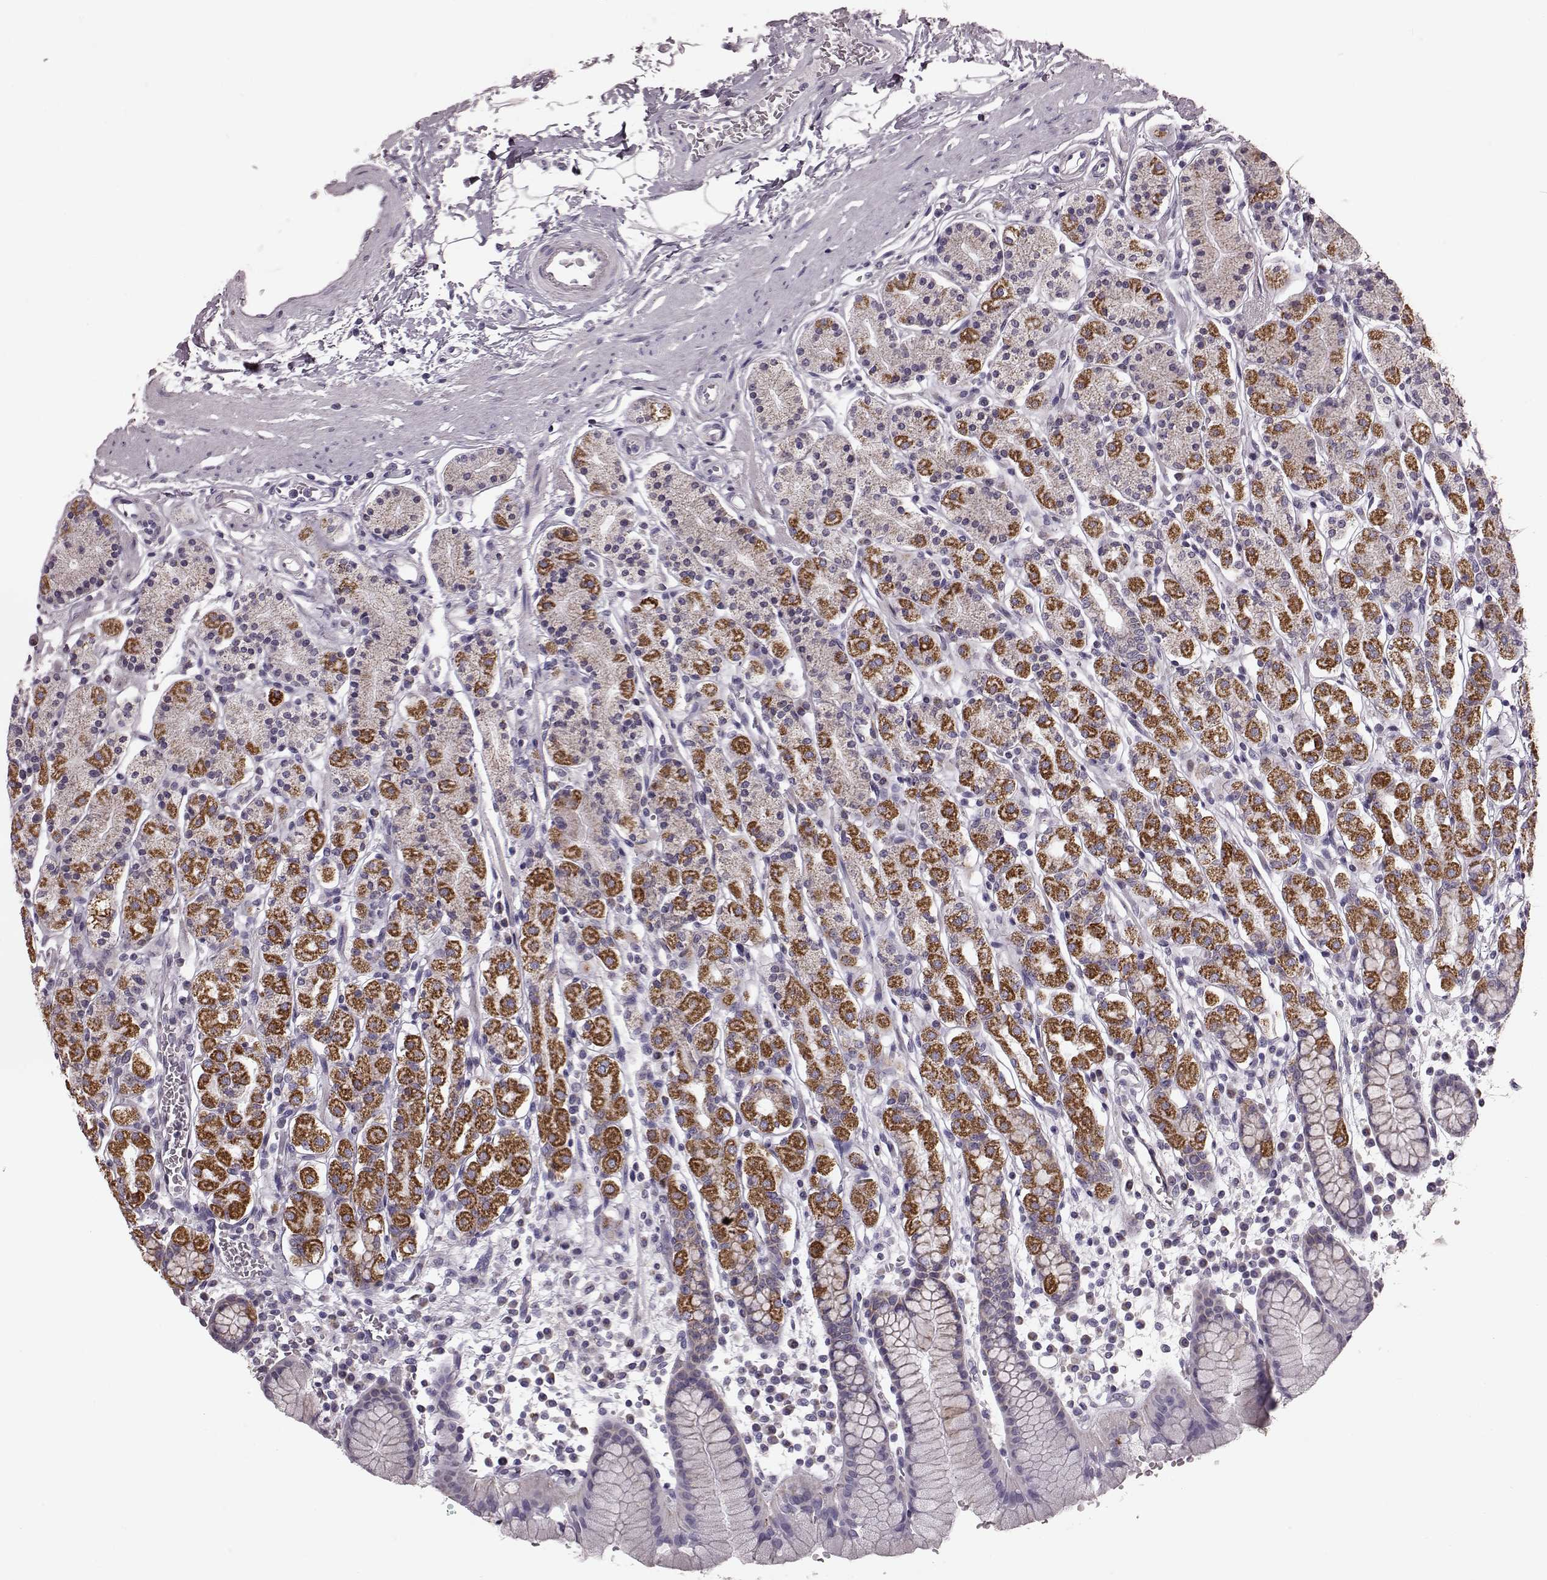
{"staining": {"intensity": "strong", "quantity": "25%-75%", "location": "cytoplasmic/membranous"}, "tissue": "stomach", "cell_type": "Glandular cells", "image_type": "normal", "snomed": [{"axis": "morphology", "description": "Normal tissue, NOS"}, {"axis": "topography", "description": "Stomach, upper"}, {"axis": "topography", "description": "Stomach"}], "caption": "An immunohistochemistry micrograph of benign tissue is shown. Protein staining in brown highlights strong cytoplasmic/membranous positivity in stomach within glandular cells. (brown staining indicates protein expression, while blue staining denotes nuclei).", "gene": "ATP5MF", "patient": {"sex": "male", "age": 62}}